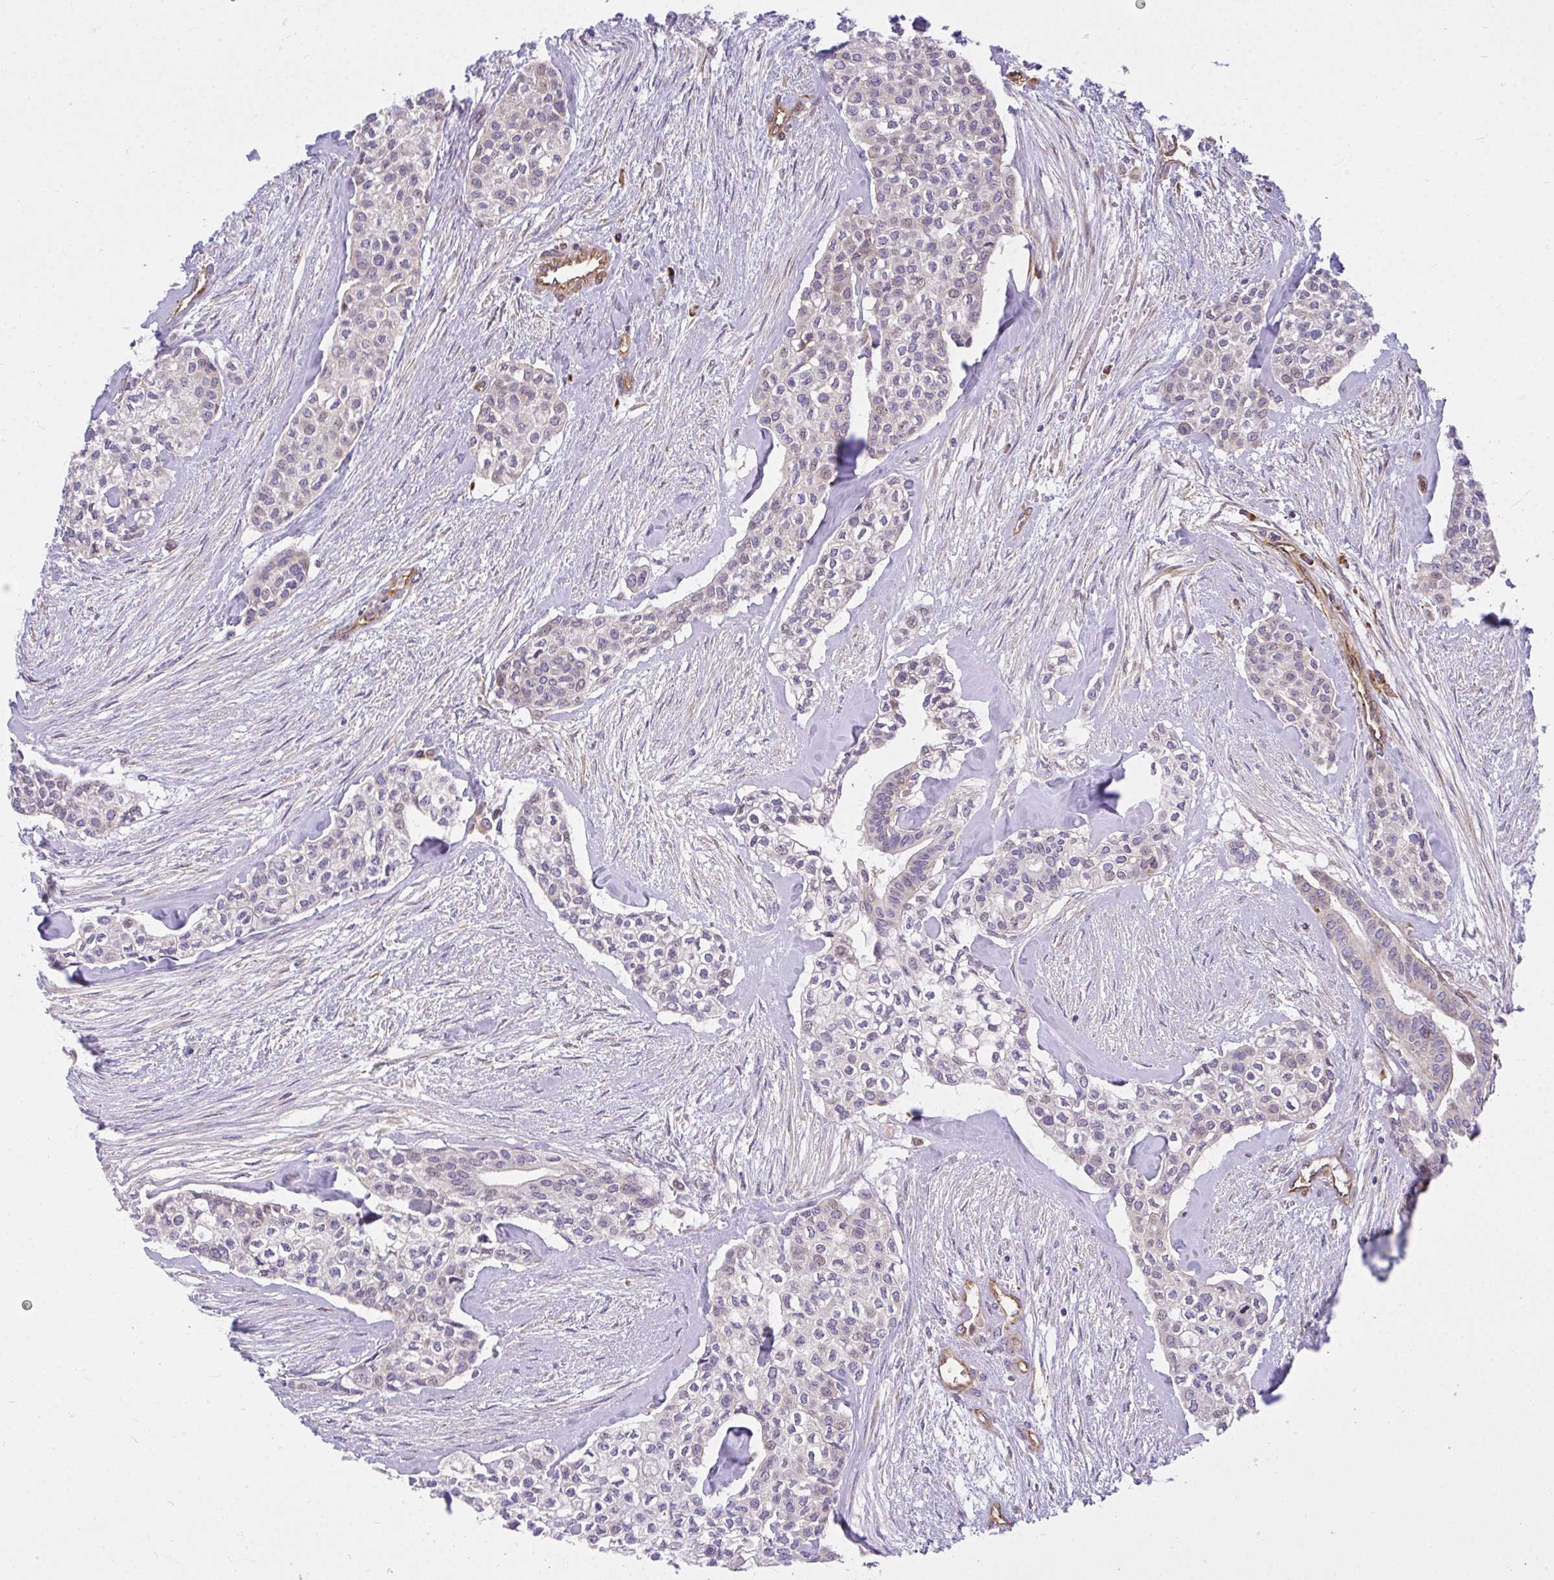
{"staining": {"intensity": "negative", "quantity": "none", "location": "none"}, "tissue": "head and neck cancer", "cell_type": "Tumor cells", "image_type": "cancer", "snomed": [{"axis": "morphology", "description": "Adenocarcinoma, NOS"}, {"axis": "topography", "description": "Head-Neck"}], "caption": "Immunohistochemistry (IHC) of human head and neck adenocarcinoma shows no staining in tumor cells.", "gene": "RSKR", "patient": {"sex": "male", "age": 81}}